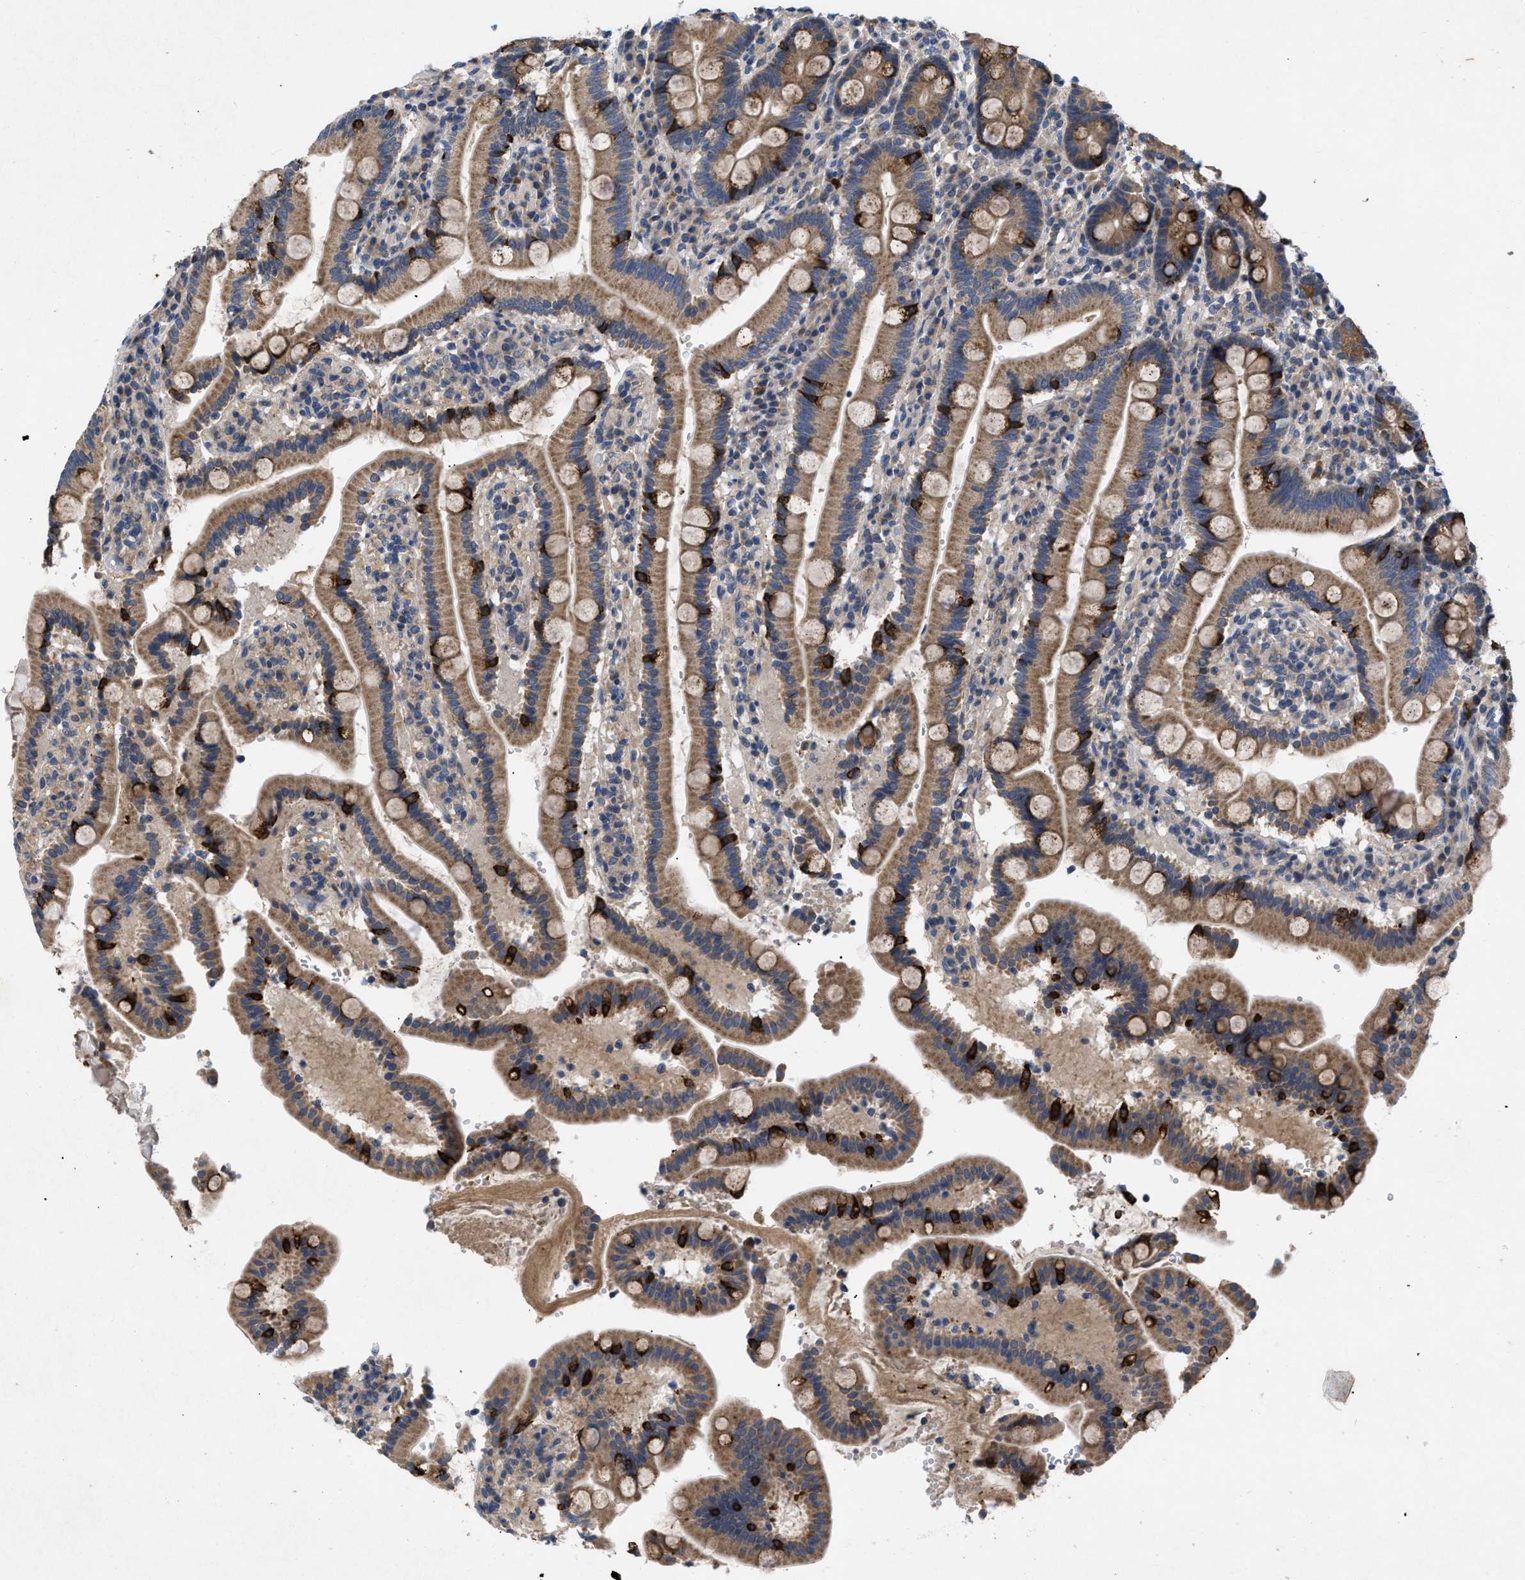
{"staining": {"intensity": "moderate", "quantity": ">75%", "location": "cytoplasmic/membranous"}, "tissue": "duodenum", "cell_type": "Glandular cells", "image_type": "normal", "snomed": [{"axis": "morphology", "description": "Normal tissue, NOS"}, {"axis": "topography", "description": "Small intestine, NOS"}], "caption": "About >75% of glandular cells in unremarkable duodenum reveal moderate cytoplasmic/membranous protein staining as visualized by brown immunohistochemical staining.", "gene": "VPS4A", "patient": {"sex": "female", "age": 71}}